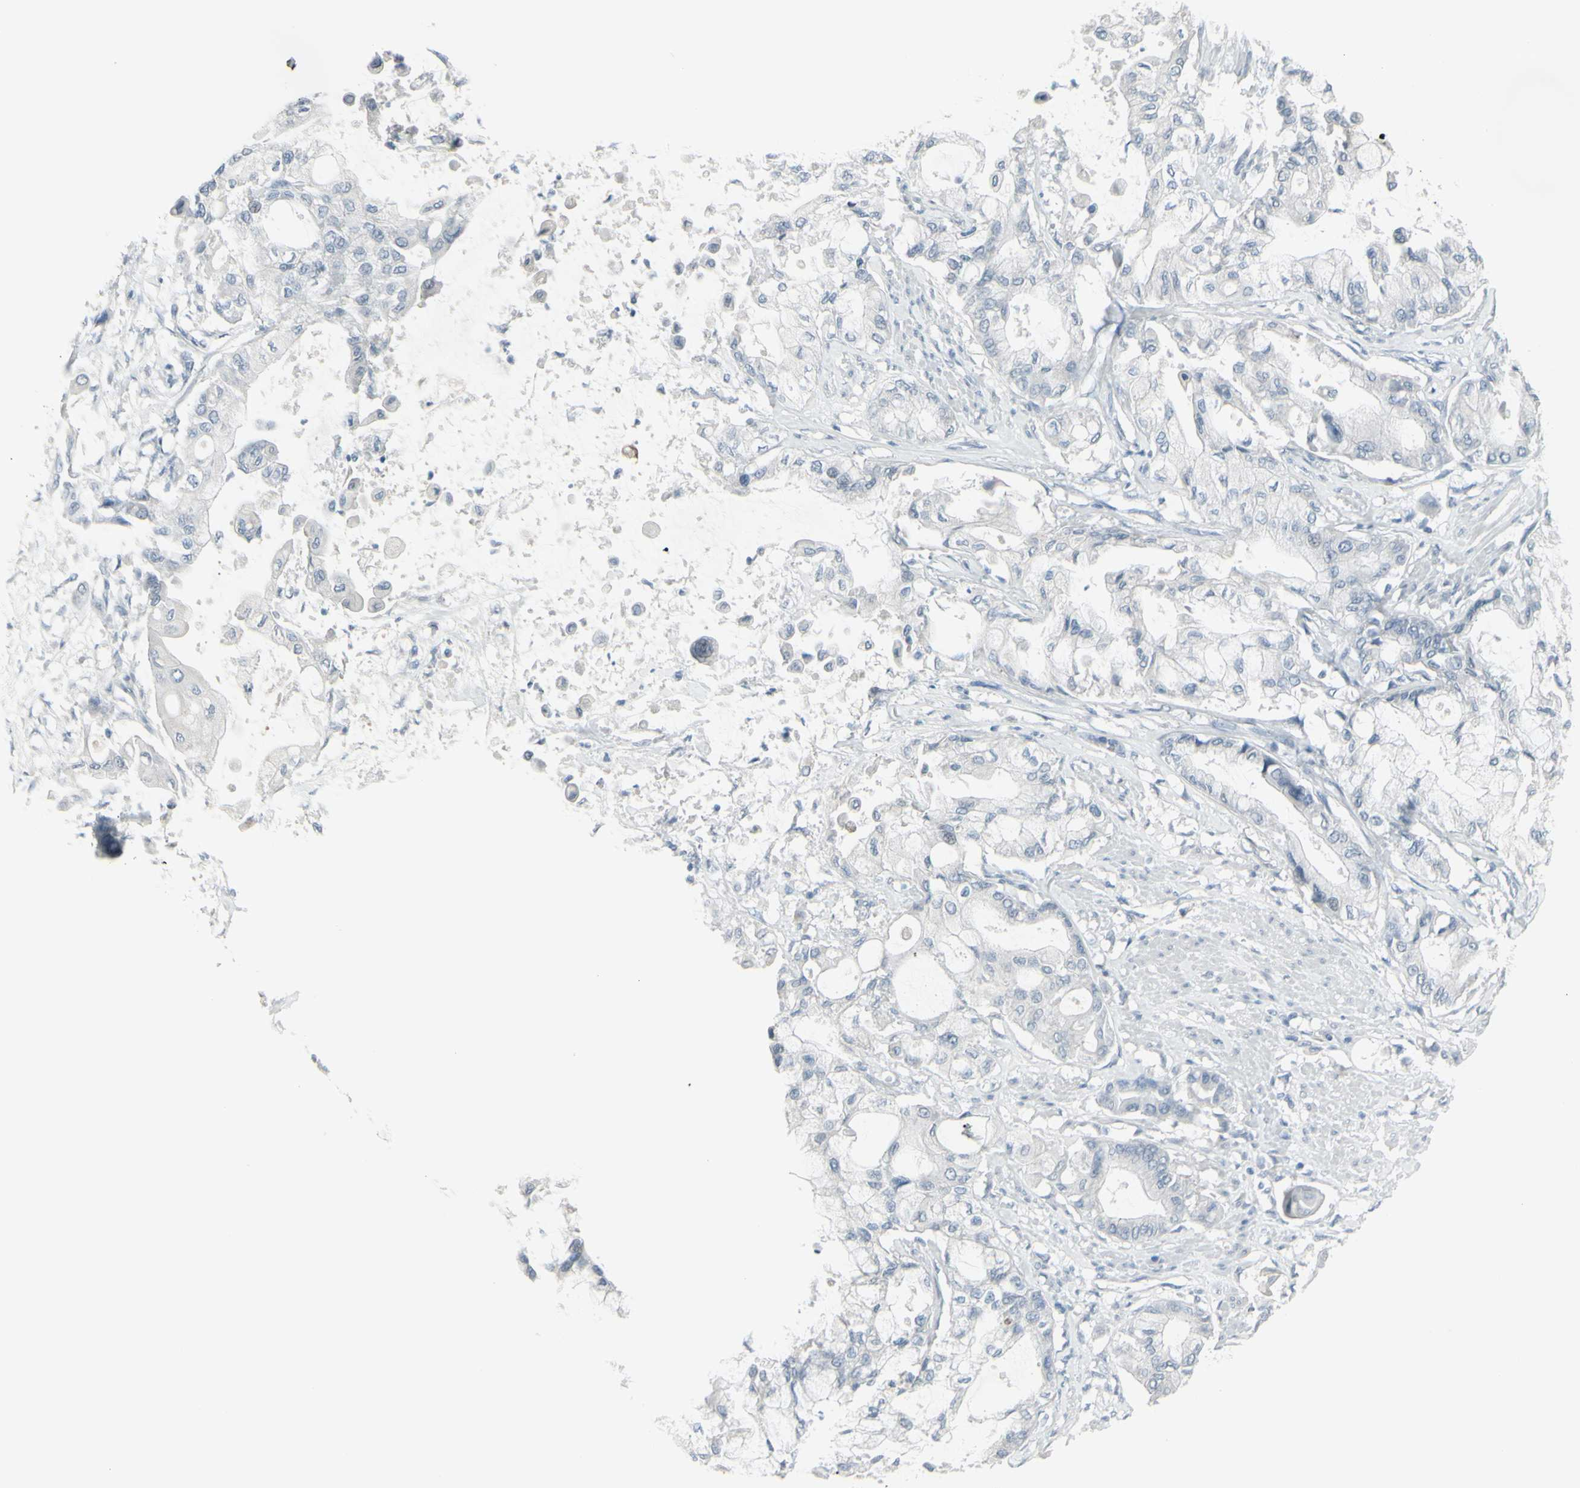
{"staining": {"intensity": "negative", "quantity": "none", "location": "none"}, "tissue": "pancreatic cancer", "cell_type": "Tumor cells", "image_type": "cancer", "snomed": [{"axis": "morphology", "description": "Adenocarcinoma, NOS"}, {"axis": "morphology", "description": "Adenocarcinoma, metastatic, NOS"}, {"axis": "topography", "description": "Lymph node"}, {"axis": "topography", "description": "Pancreas"}, {"axis": "topography", "description": "Duodenum"}], "caption": "Immunohistochemistry (IHC) histopathology image of neoplastic tissue: pancreatic cancer (adenocarcinoma) stained with DAB displays no significant protein expression in tumor cells.", "gene": "RAB3A", "patient": {"sex": "female", "age": 64}}